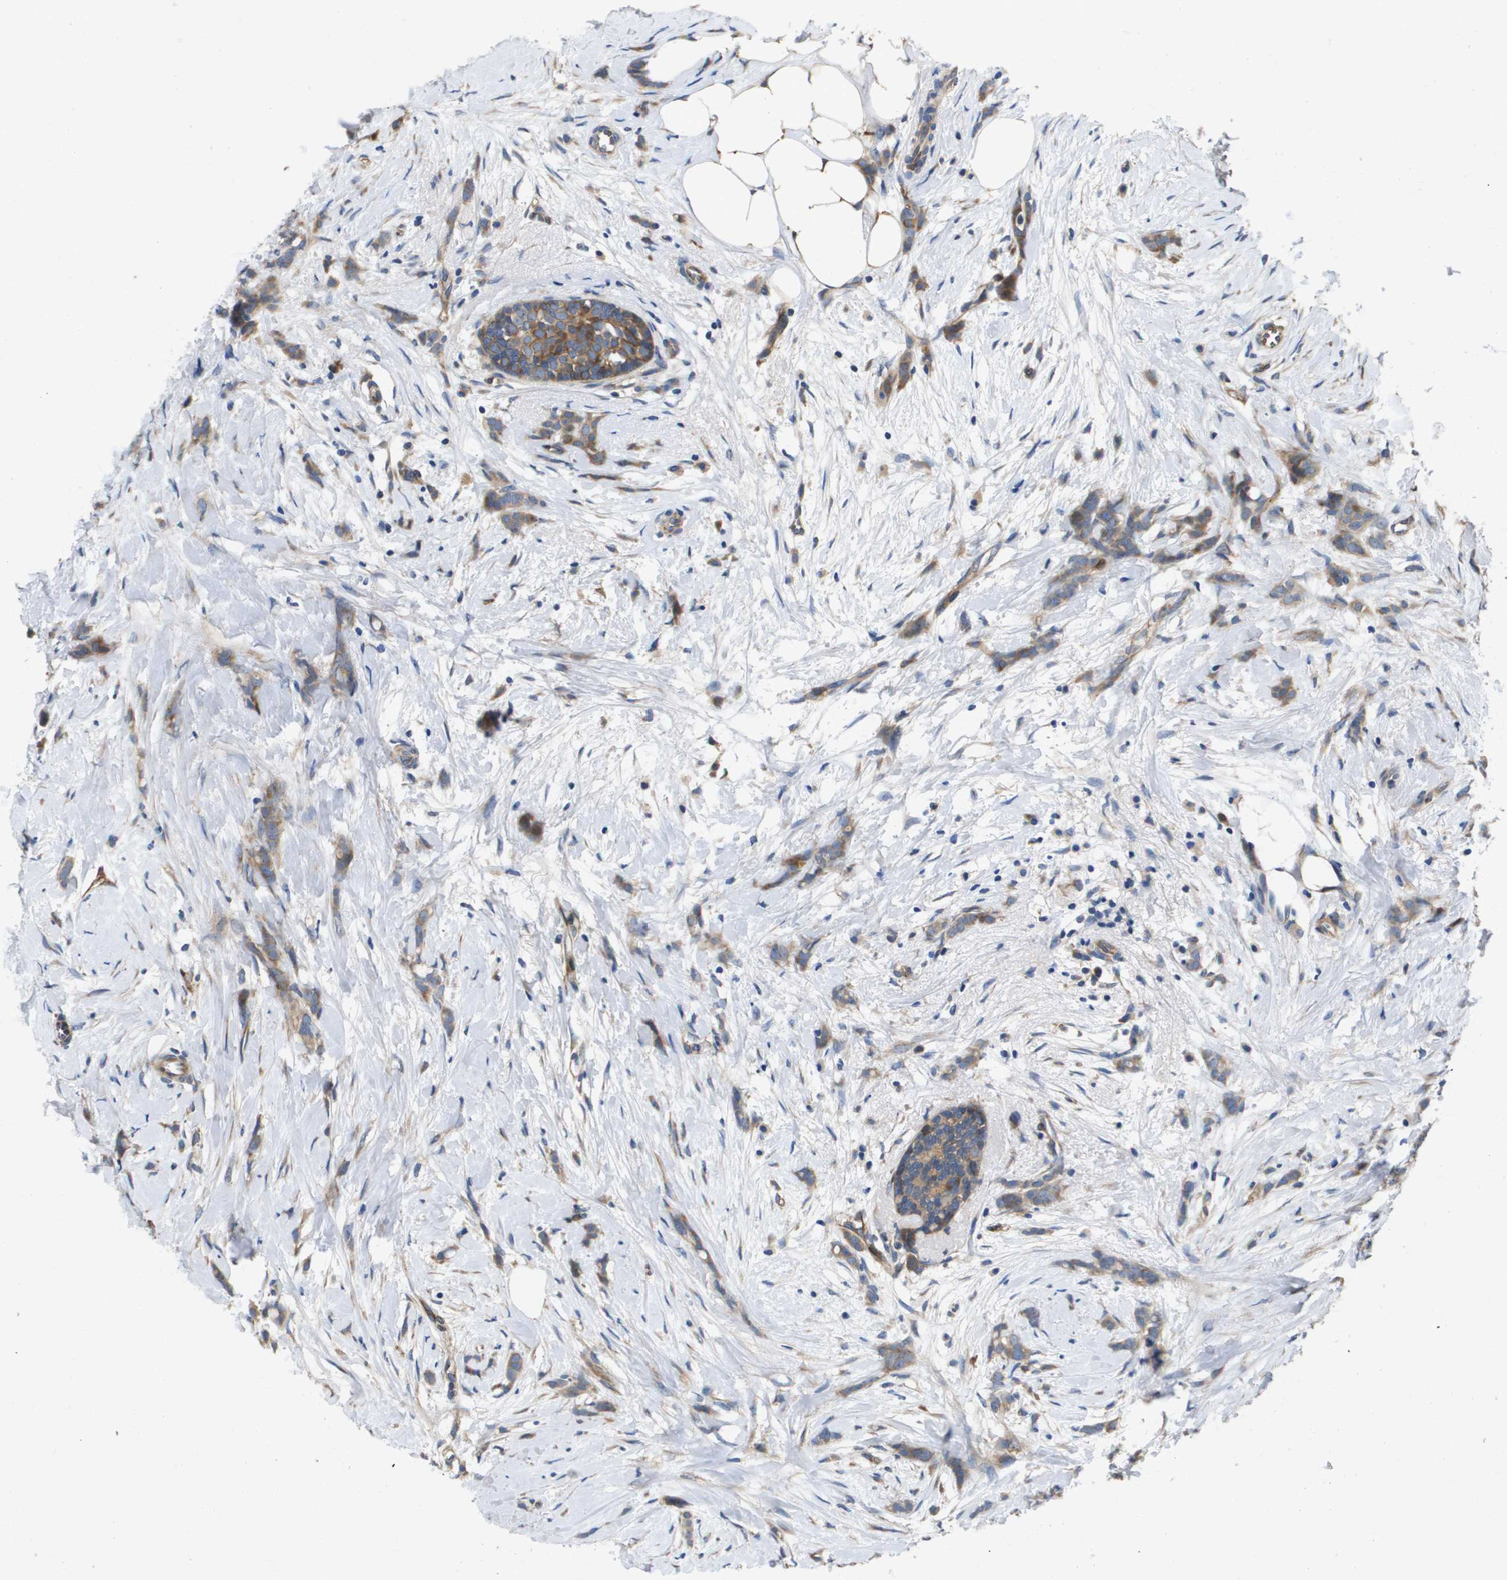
{"staining": {"intensity": "moderate", "quantity": ">75%", "location": "cytoplasmic/membranous"}, "tissue": "breast cancer", "cell_type": "Tumor cells", "image_type": "cancer", "snomed": [{"axis": "morphology", "description": "Lobular carcinoma, in situ"}, {"axis": "morphology", "description": "Lobular carcinoma"}, {"axis": "topography", "description": "Breast"}], "caption": "DAB (3,3'-diaminobenzidine) immunohistochemical staining of human breast cancer shows moderate cytoplasmic/membranous protein expression in about >75% of tumor cells.", "gene": "ENTPD2", "patient": {"sex": "female", "age": 41}}